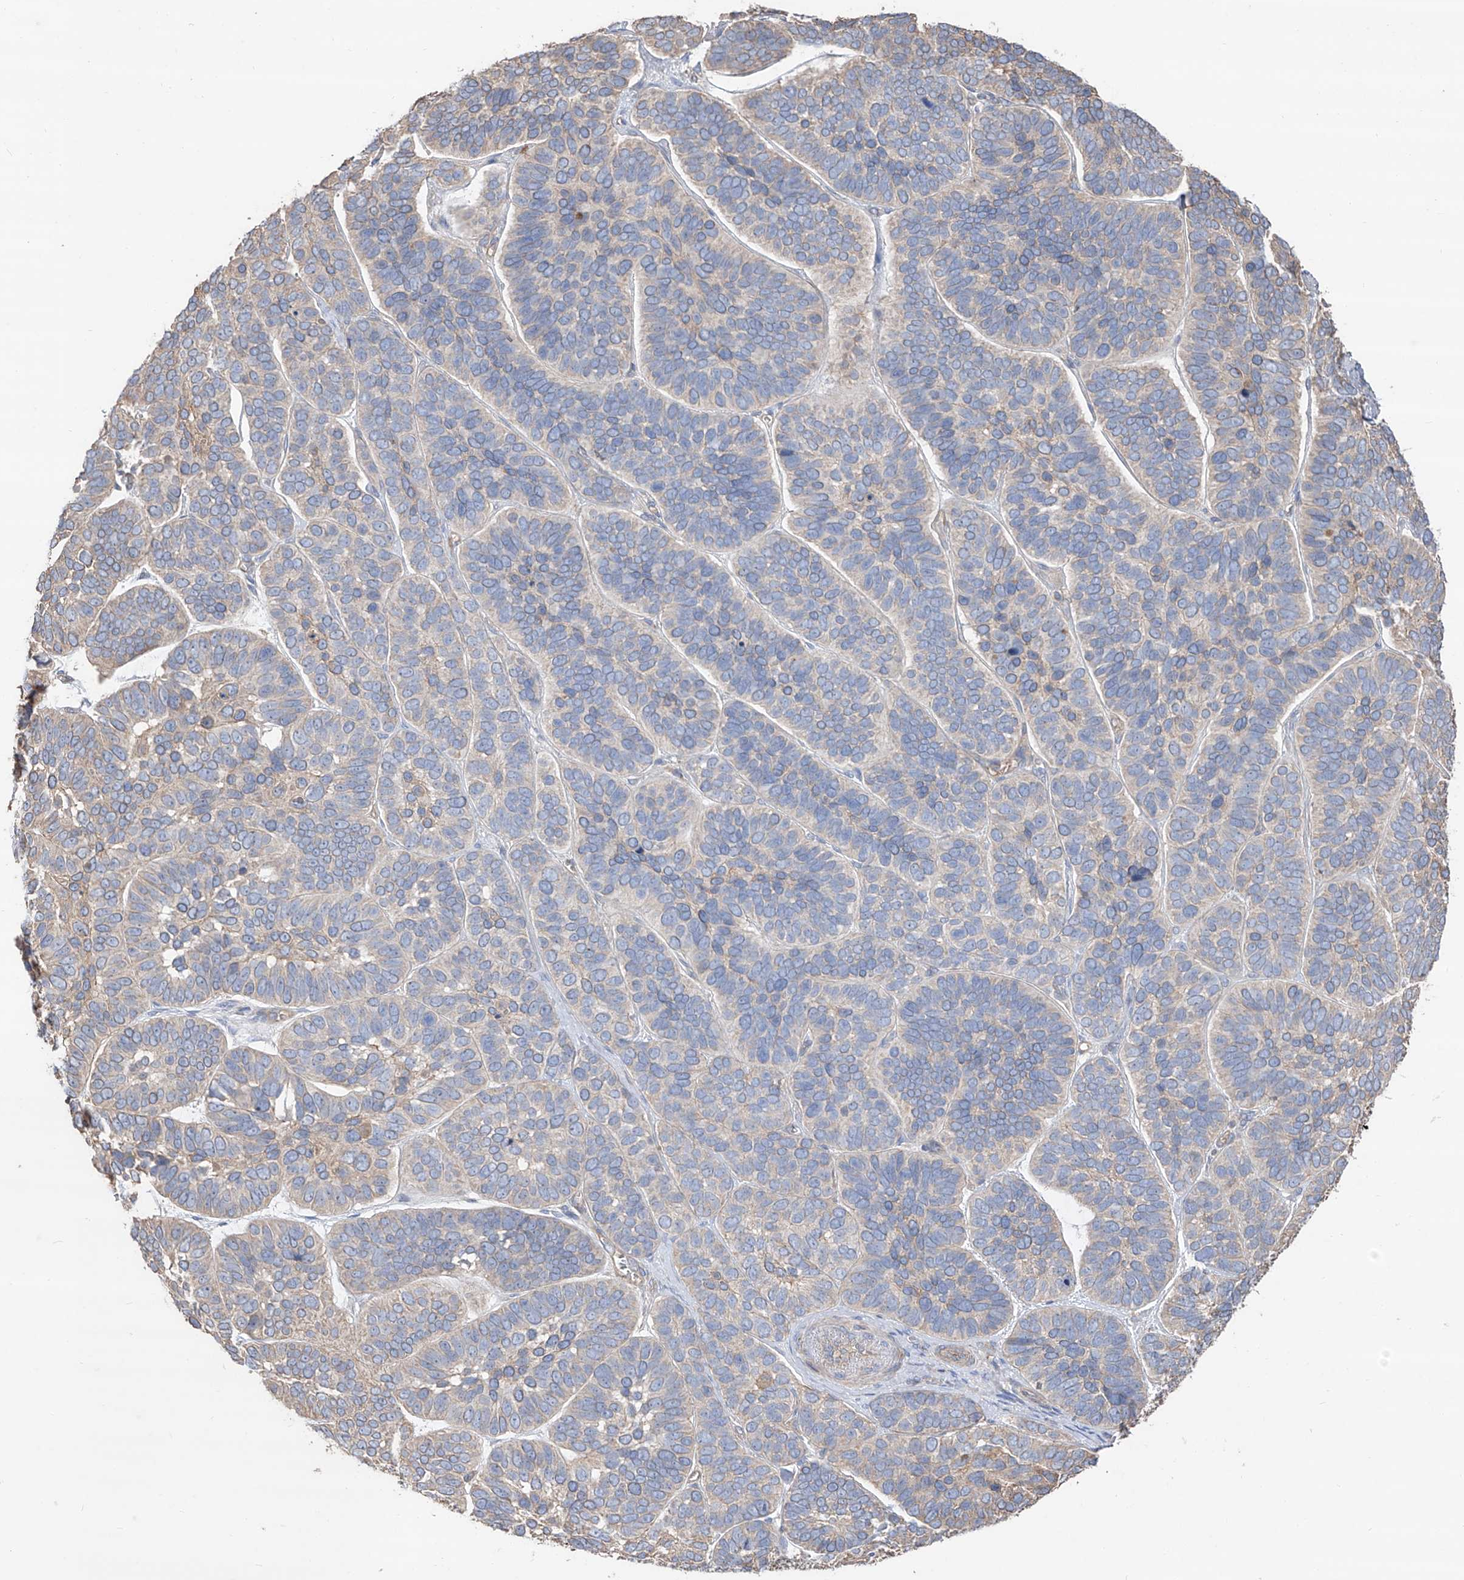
{"staining": {"intensity": "weak", "quantity": "<25%", "location": "cytoplasmic/membranous"}, "tissue": "skin cancer", "cell_type": "Tumor cells", "image_type": "cancer", "snomed": [{"axis": "morphology", "description": "Basal cell carcinoma"}, {"axis": "topography", "description": "Skin"}], "caption": "High magnification brightfield microscopy of skin cancer stained with DAB (brown) and counterstained with hematoxylin (blue): tumor cells show no significant expression. (Stains: DAB (3,3'-diaminobenzidine) immunohistochemistry with hematoxylin counter stain, Microscopy: brightfield microscopy at high magnification).", "gene": "EDN1", "patient": {"sex": "male", "age": 62}}